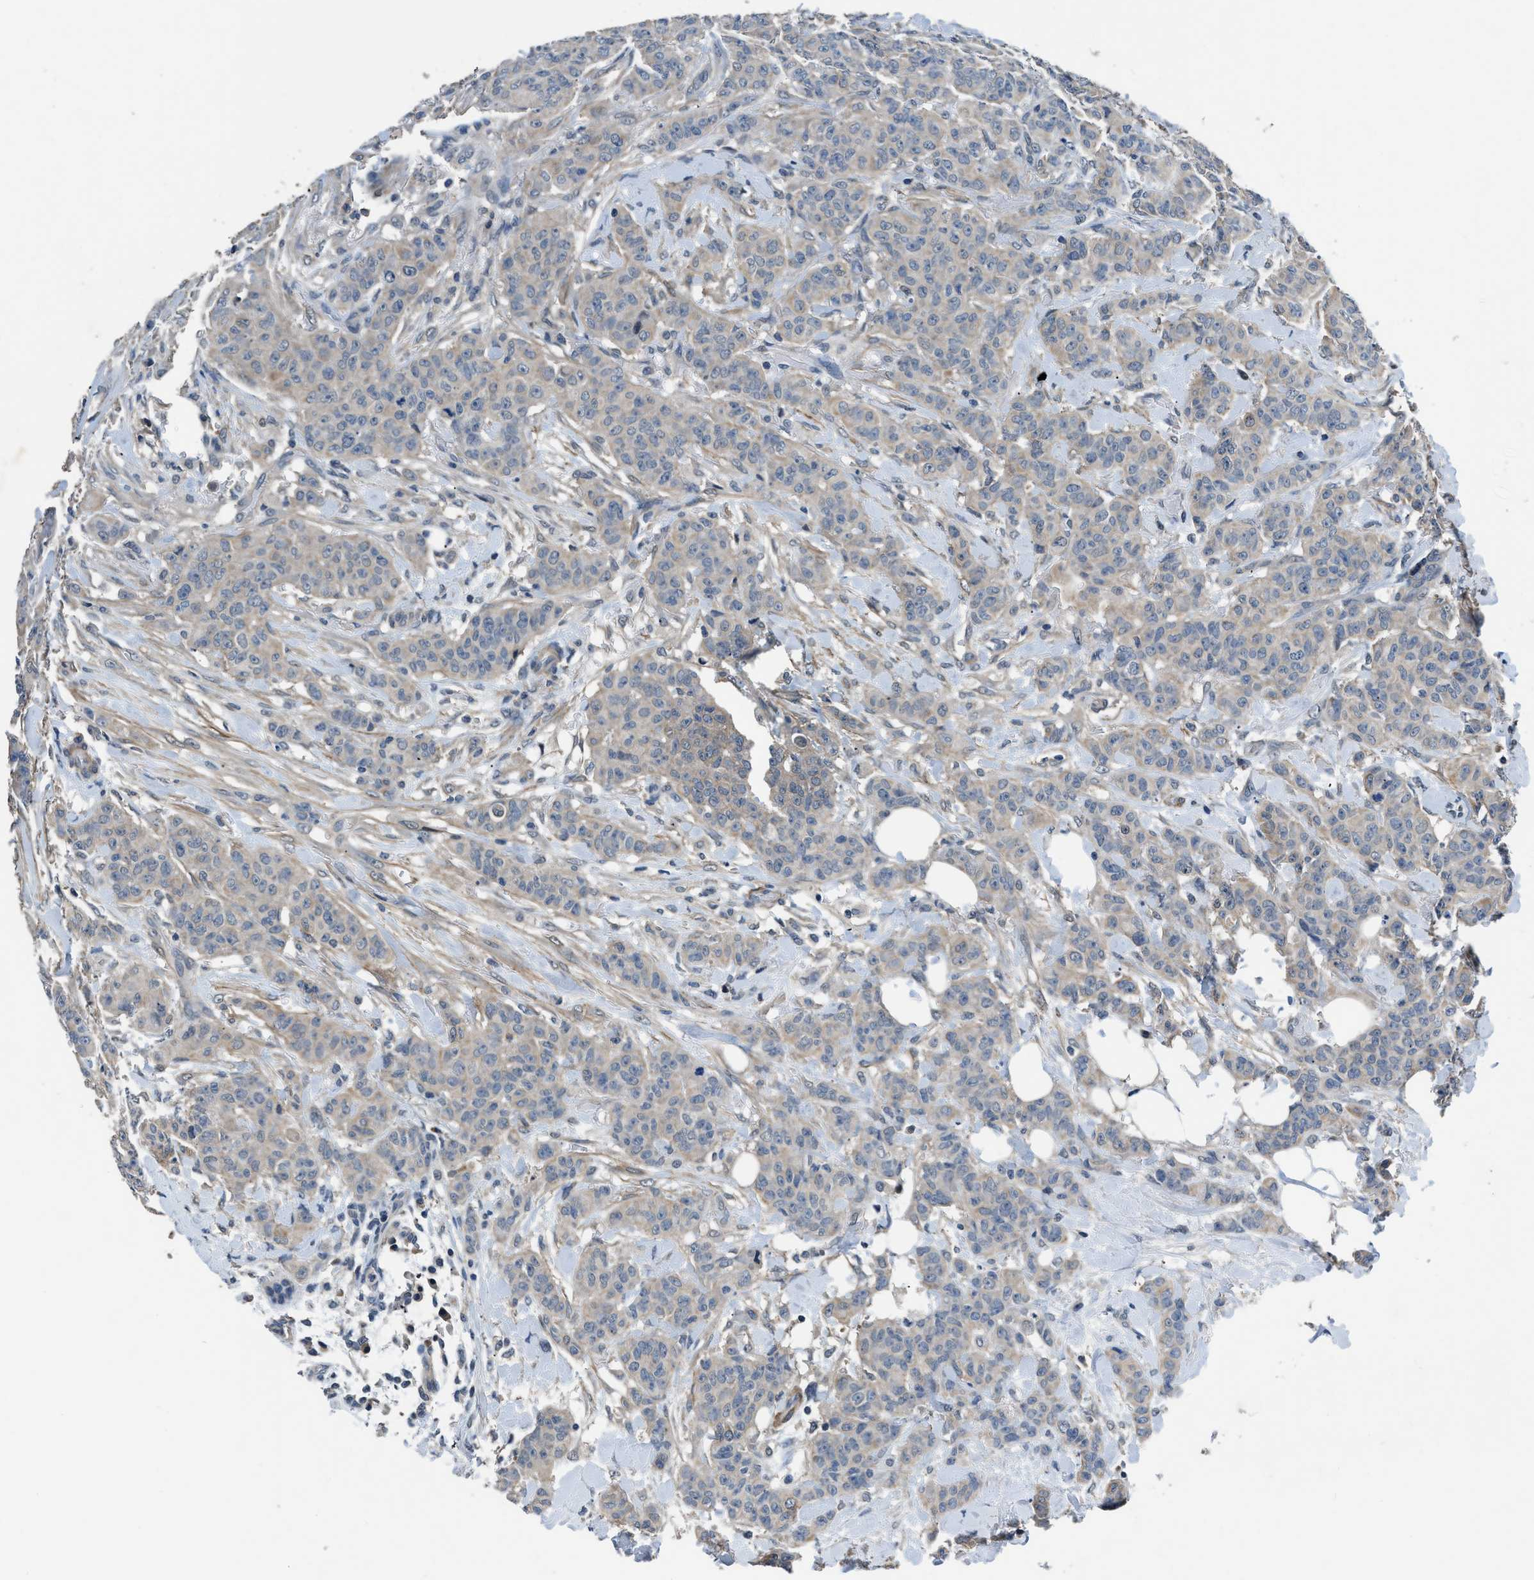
{"staining": {"intensity": "weak", "quantity": "<25%", "location": "cytoplasmic/membranous"}, "tissue": "breast cancer", "cell_type": "Tumor cells", "image_type": "cancer", "snomed": [{"axis": "morphology", "description": "Normal tissue, NOS"}, {"axis": "morphology", "description": "Duct carcinoma"}, {"axis": "topography", "description": "Breast"}], "caption": "An image of human breast intraductal carcinoma is negative for staining in tumor cells.", "gene": "LANCL2", "patient": {"sex": "female", "age": 40}}